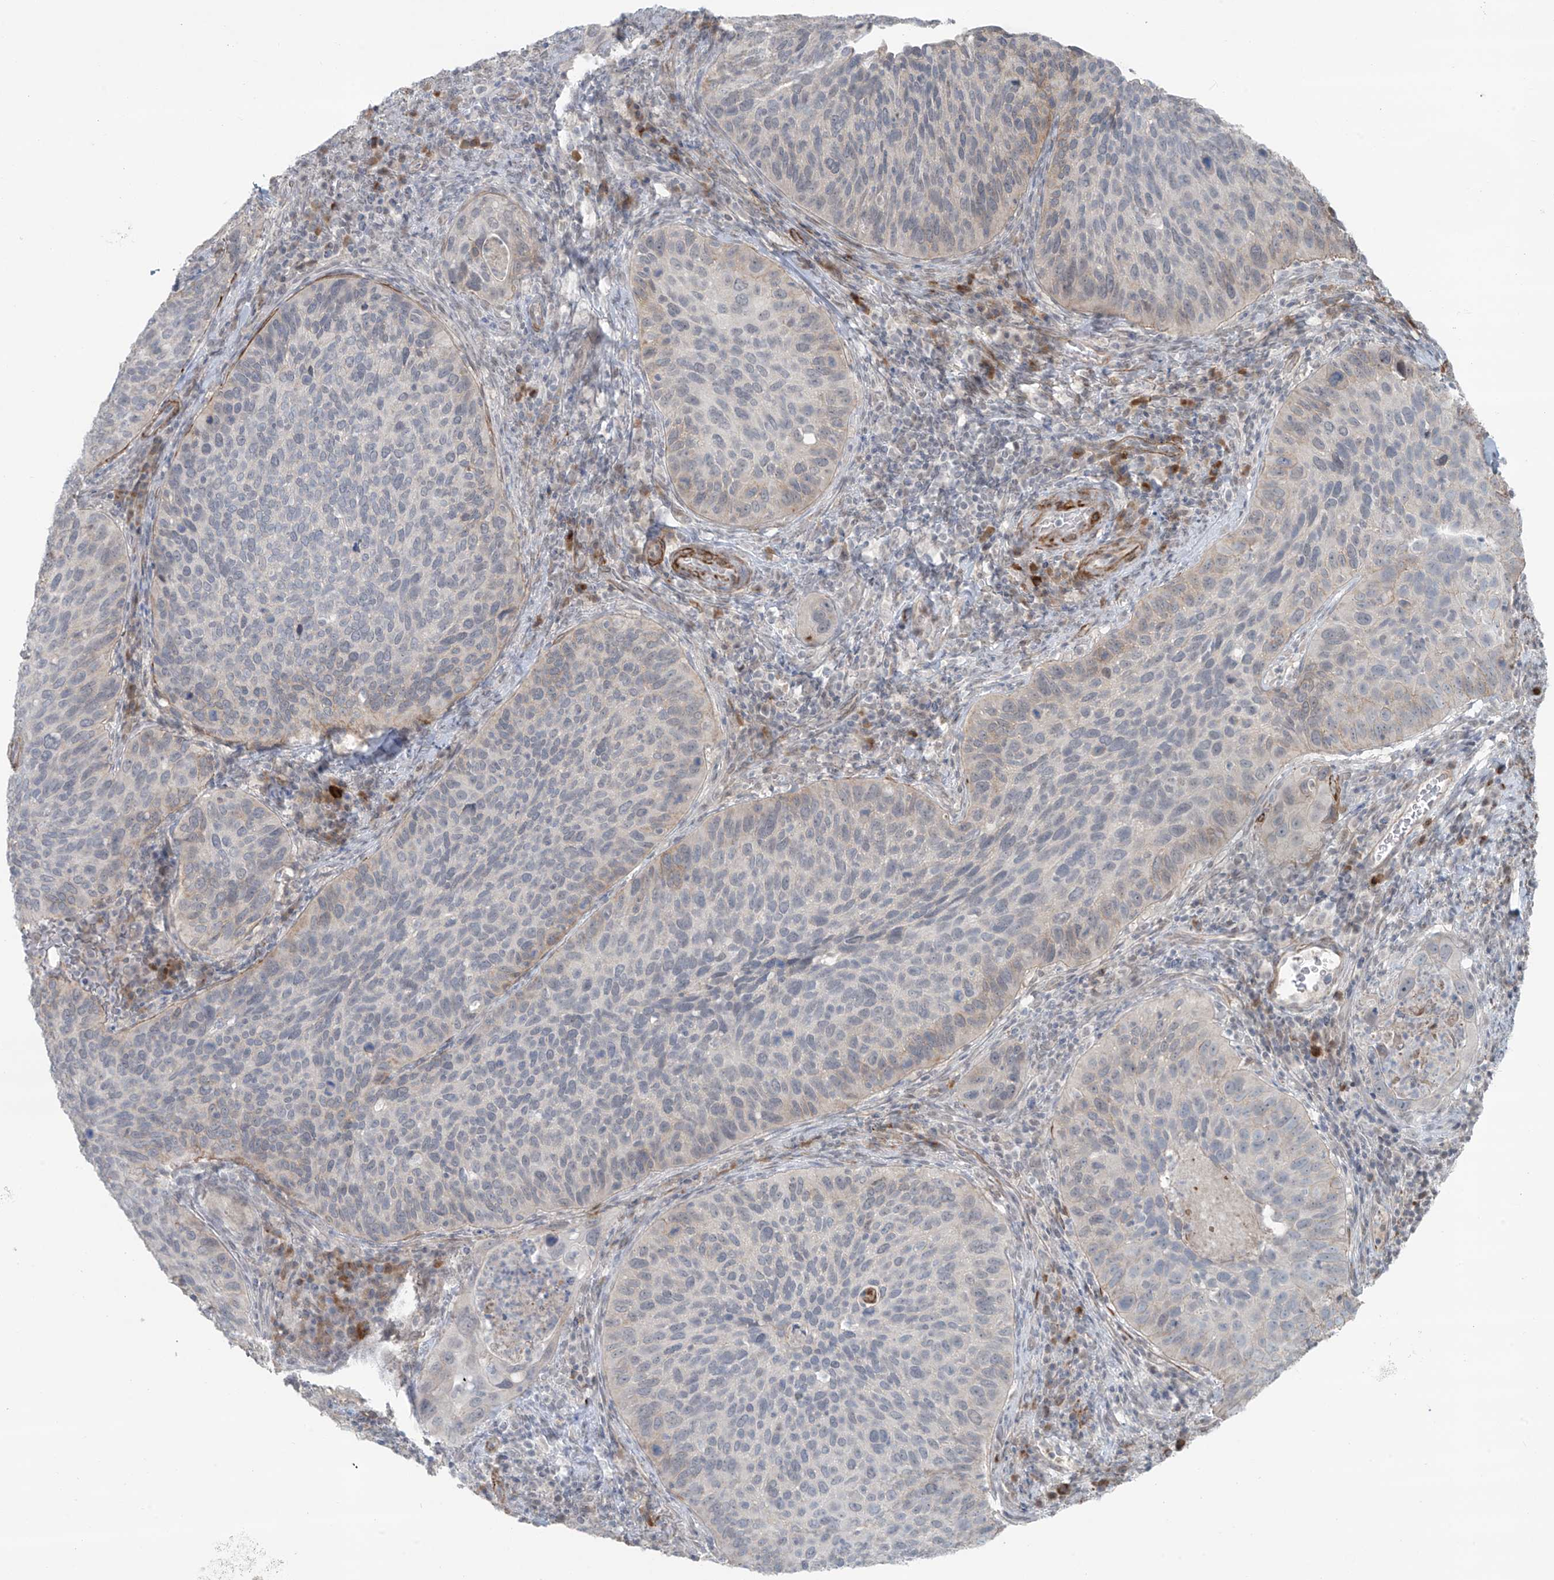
{"staining": {"intensity": "negative", "quantity": "none", "location": "none"}, "tissue": "cervical cancer", "cell_type": "Tumor cells", "image_type": "cancer", "snomed": [{"axis": "morphology", "description": "Squamous cell carcinoma, NOS"}, {"axis": "topography", "description": "Cervix"}], "caption": "Tumor cells are negative for protein expression in human cervical cancer.", "gene": "RASGEF1A", "patient": {"sex": "female", "age": 38}}